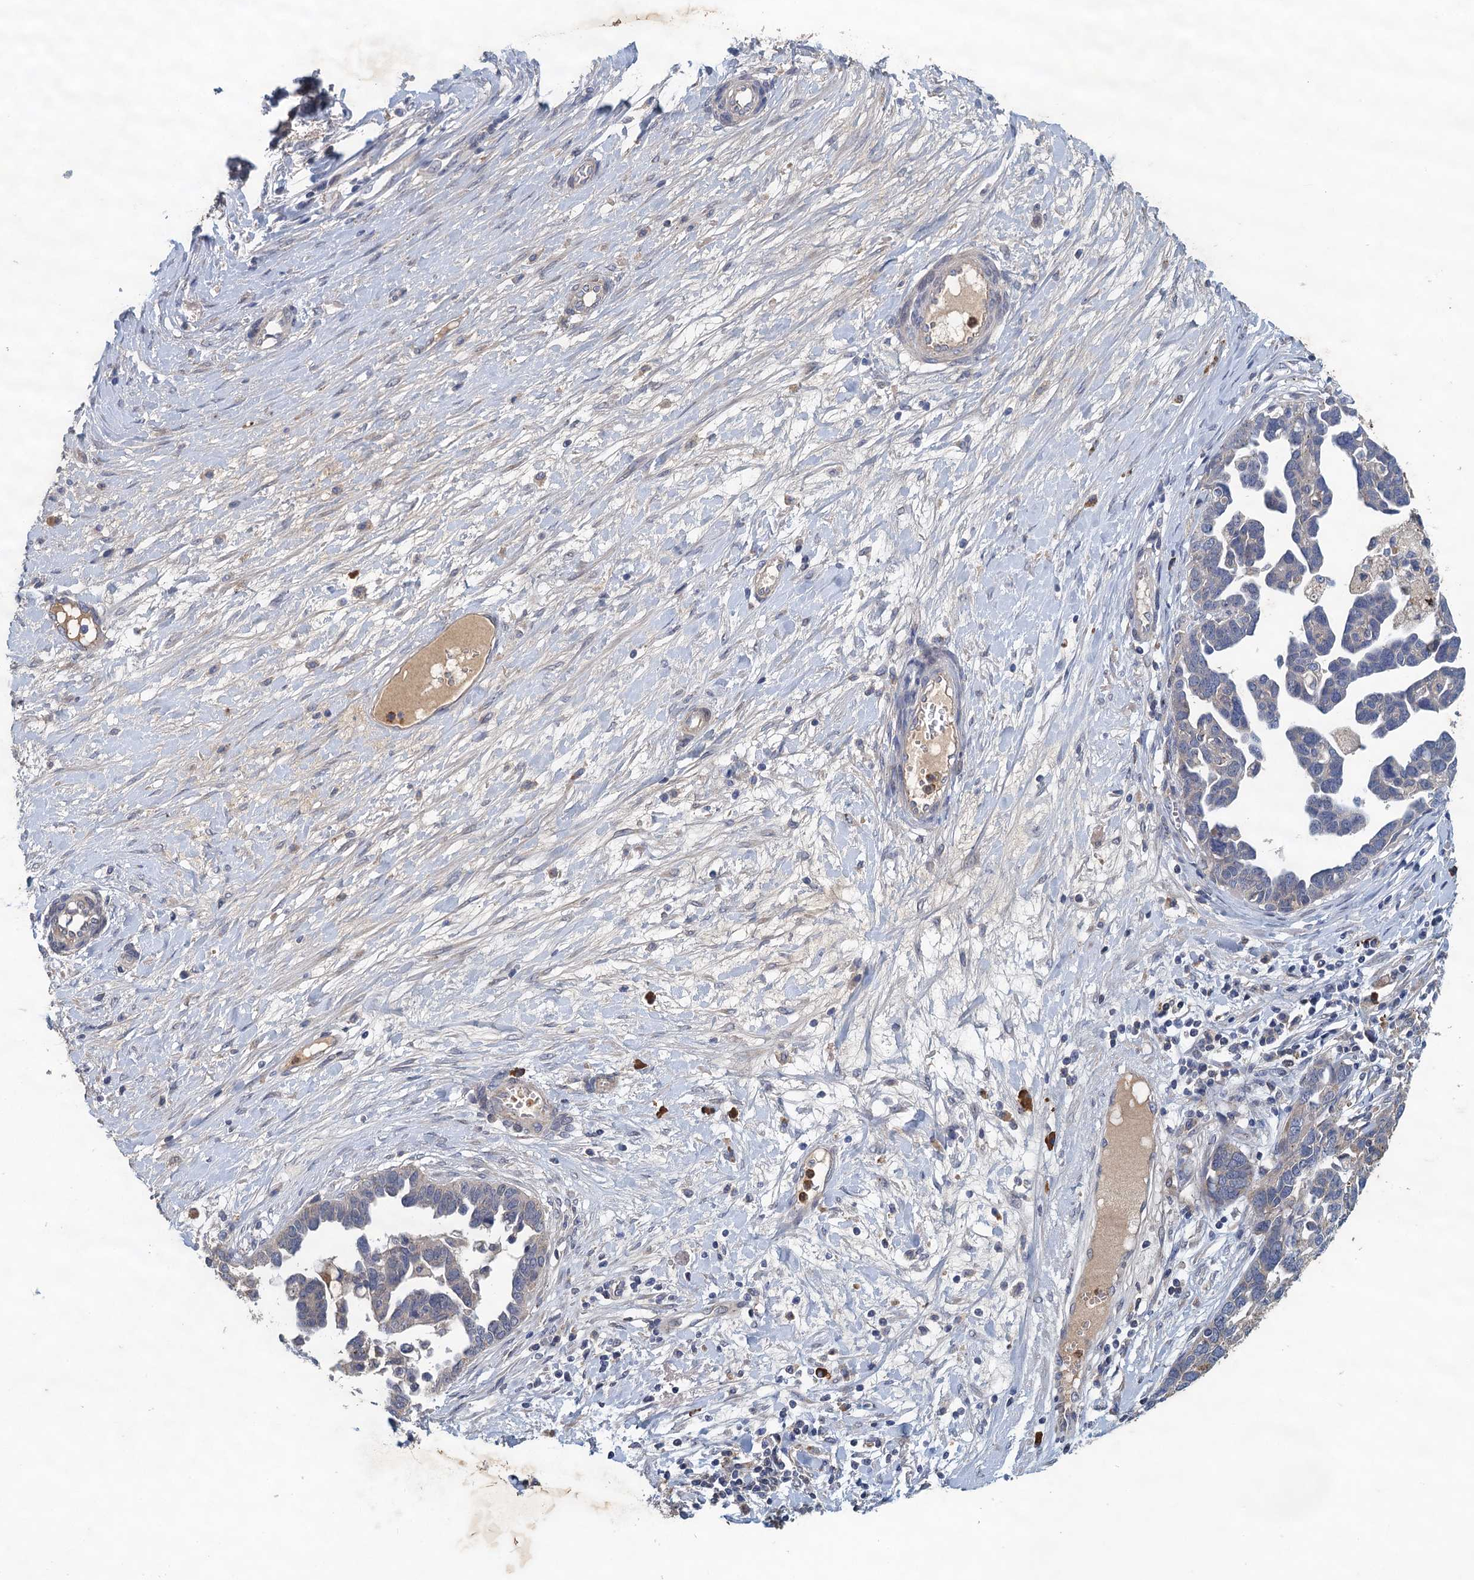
{"staining": {"intensity": "weak", "quantity": "<25%", "location": "cytoplasmic/membranous"}, "tissue": "ovarian cancer", "cell_type": "Tumor cells", "image_type": "cancer", "snomed": [{"axis": "morphology", "description": "Cystadenocarcinoma, serous, NOS"}, {"axis": "topography", "description": "Ovary"}], "caption": "High magnification brightfield microscopy of ovarian cancer (serous cystadenocarcinoma) stained with DAB (3,3'-diaminobenzidine) (brown) and counterstained with hematoxylin (blue): tumor cells show no significant staining.", "gene": "TPCN1", "patient": {"sex": "female", "age": 54}}